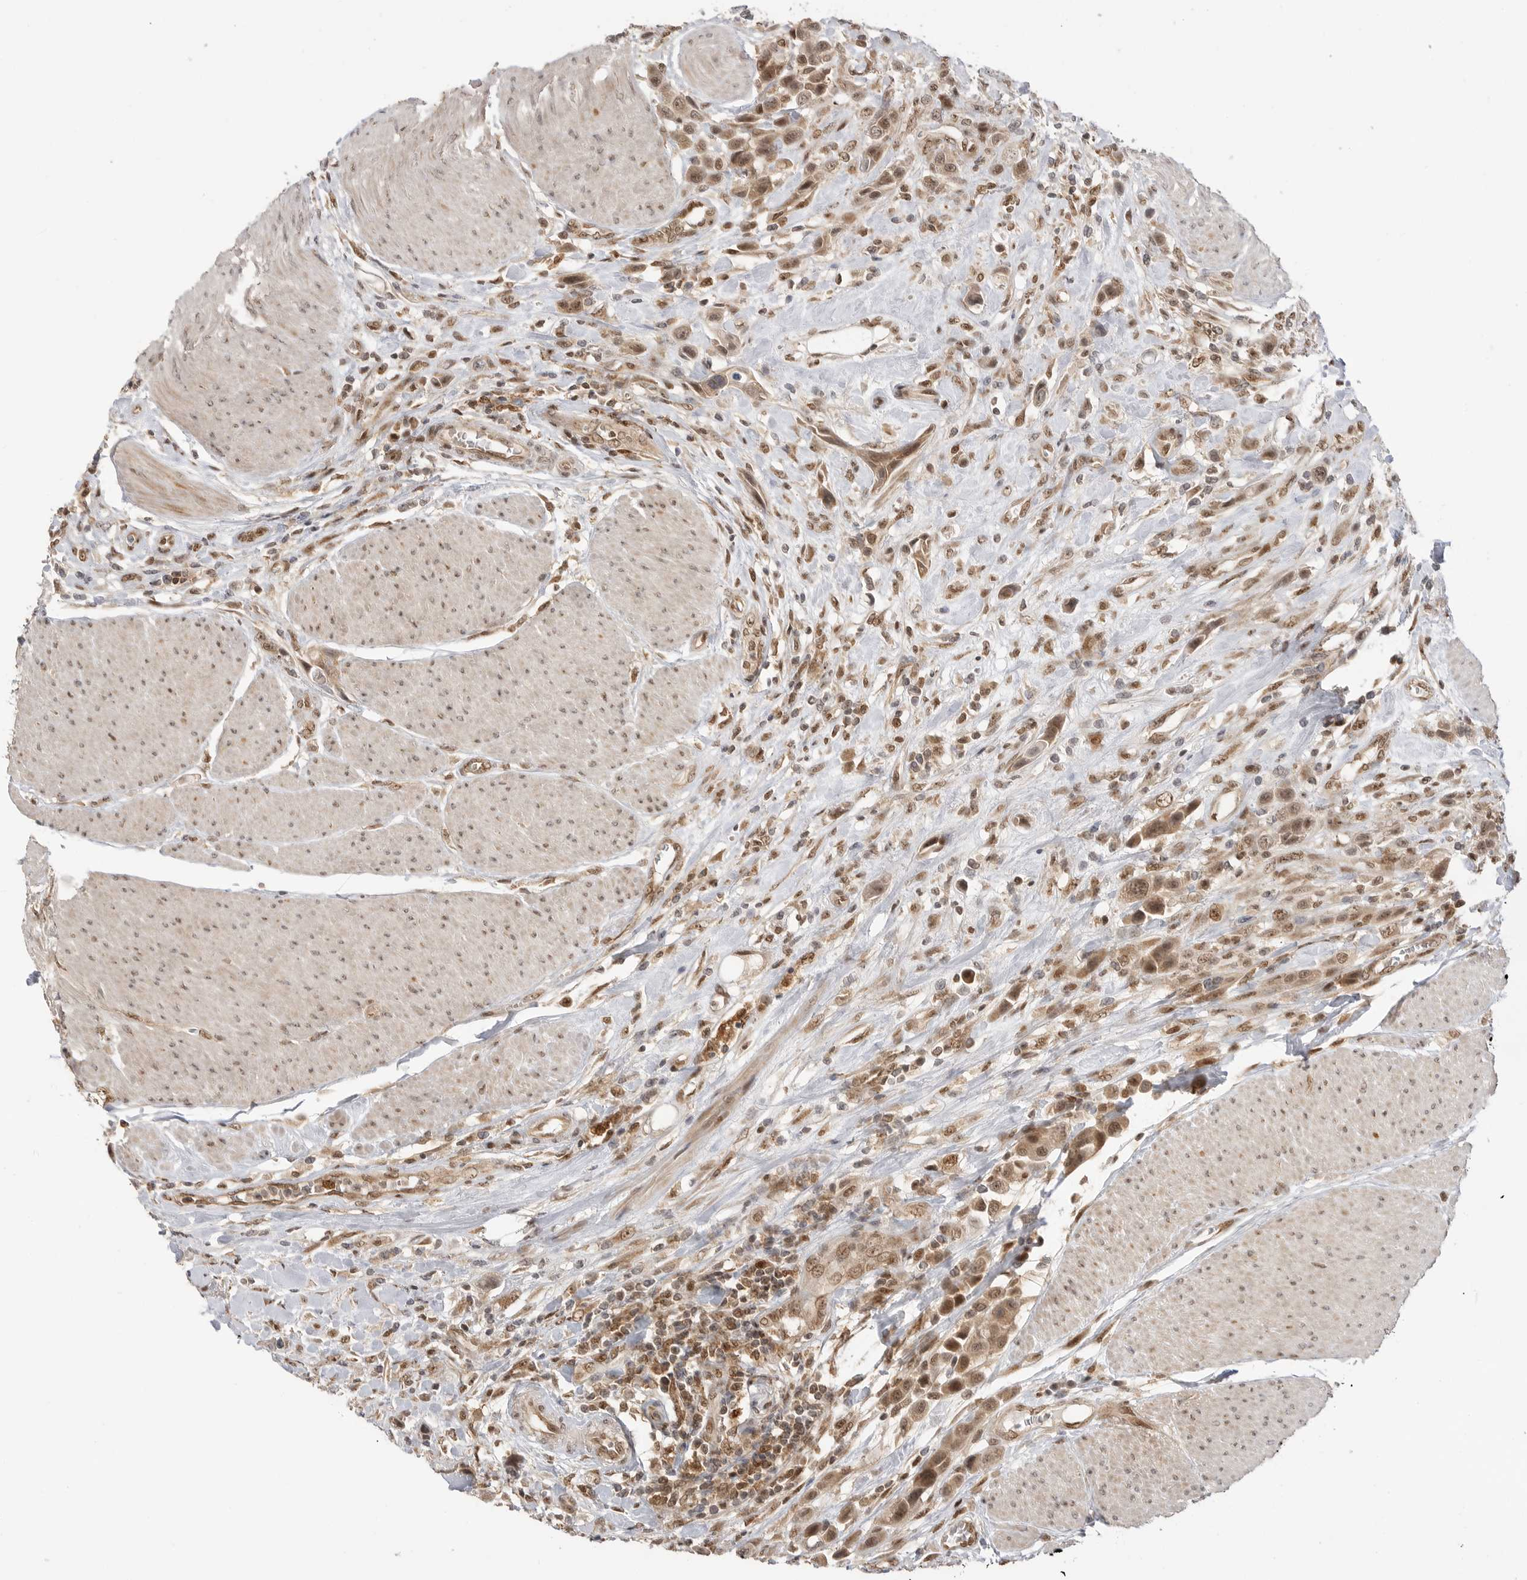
{"staining": {"intensity": "moderate", "quantity": ">75%", "location": "cytoplasmic/membranous,nuclear"}, "tissue": "urothelial cancer", "cell_type": "Tumor cells", "image_type": "cancer", "snomed": [{"axis": "morphology", "description": "Urothelial carcinoma, High grade"}, {"axis": "topography", "description": "Urinary bladder"}], "caption": "Tumor cells display medium levels of moderate cytoplasmic/membranous and nuclear positivity in approximately >75% of cells in urothelial carcinoma (high-grade). (brown staining indicates protein expression, while blue staining denotes nuclei).", "gene": "ALKAL1", "patient": {"sex": "male", "age": 50}}